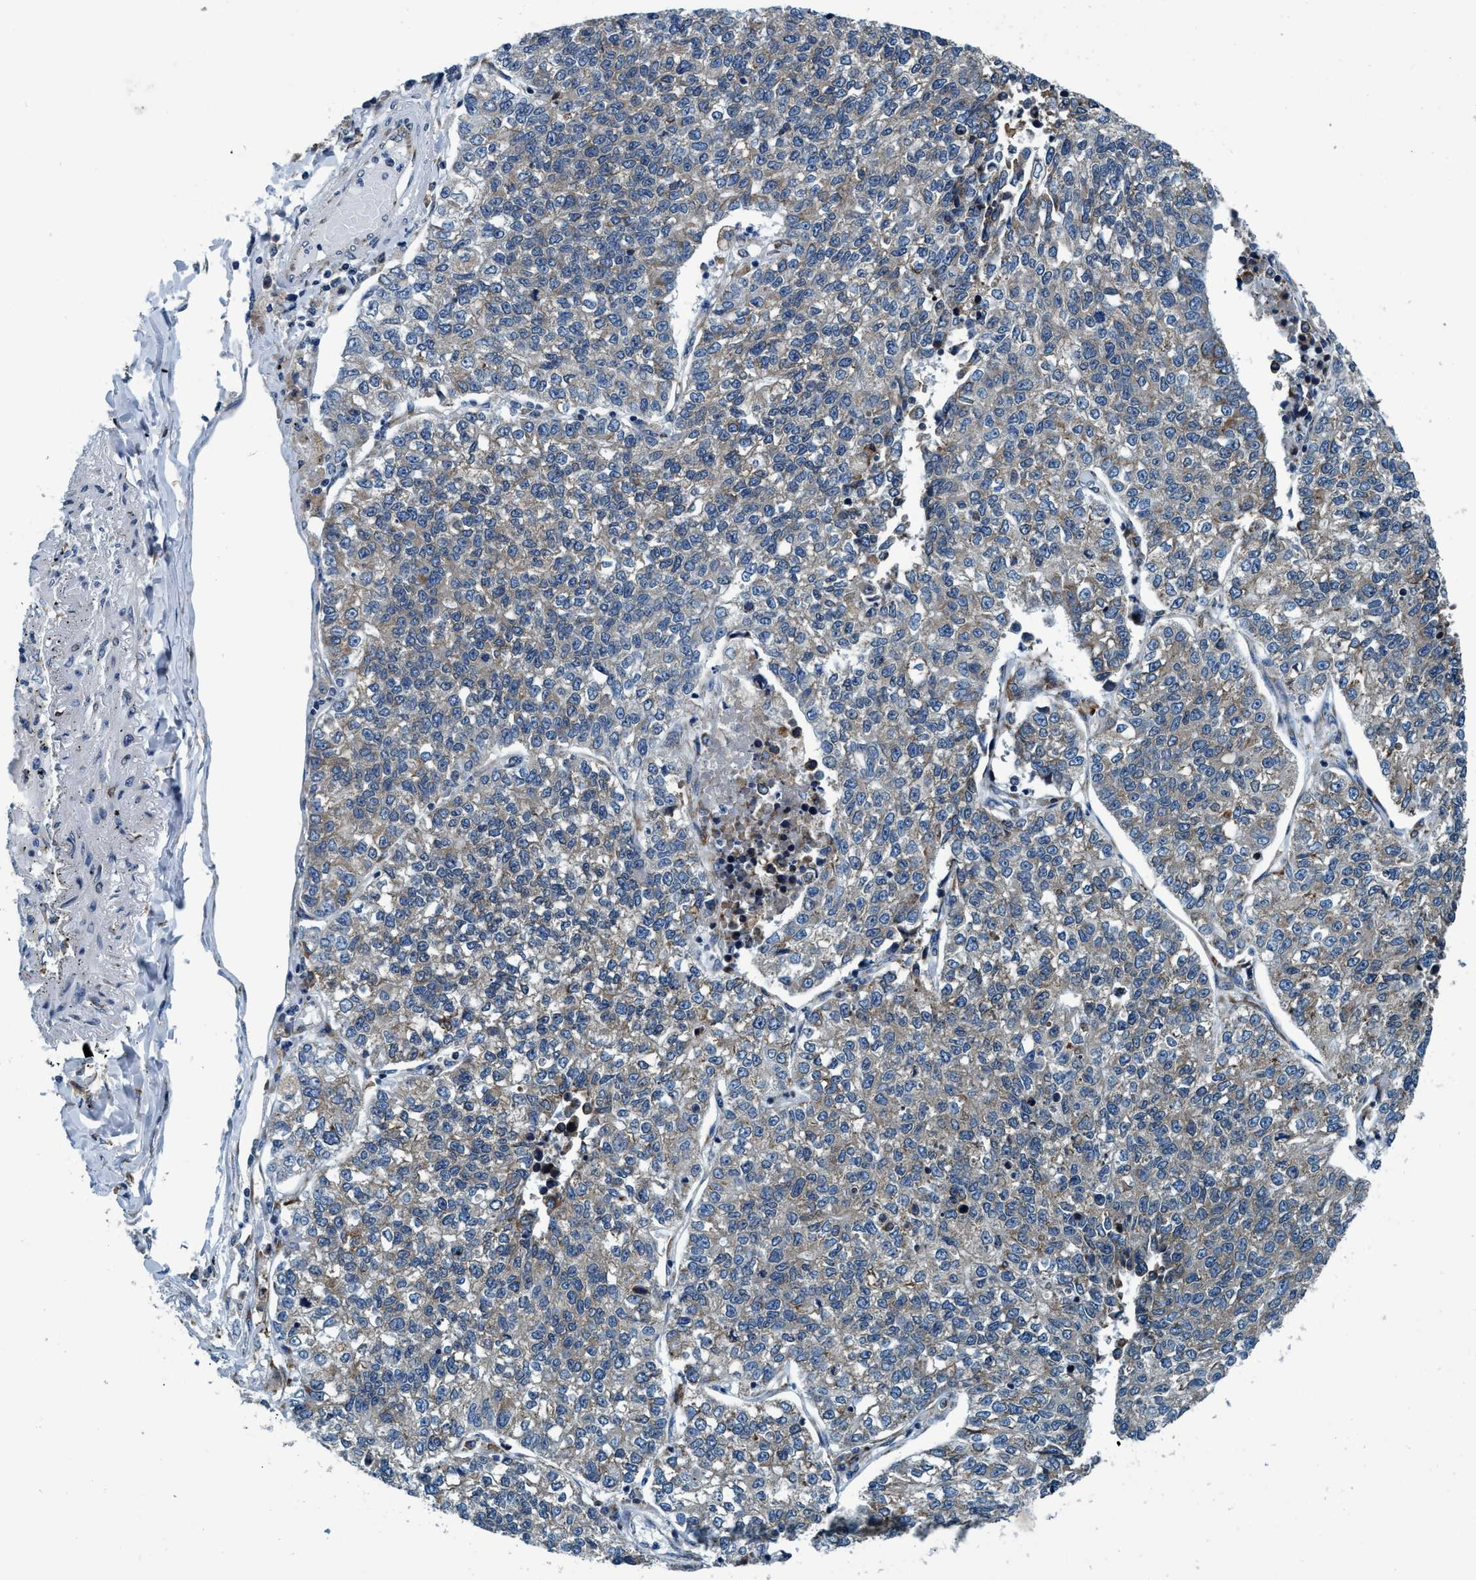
{"staining": {"intensity": "weak", "quantity": "<25%", "location": "cytoplasmic/membranous"}, "tissue": "lung cancer", "cell_type": "Tumor cells", "image_type": "cancer", "snomed": [{"axis": "morphology", "description": "Adenocarcinoma, NOS"}, {"axis": "topography", "description": "Lung"}], "caption": "Tumor cells show no significant protein staining in adenocarcinoma (lung).", "gene": "ARMC9", "patient": {"sex": "male", "age": 49}}